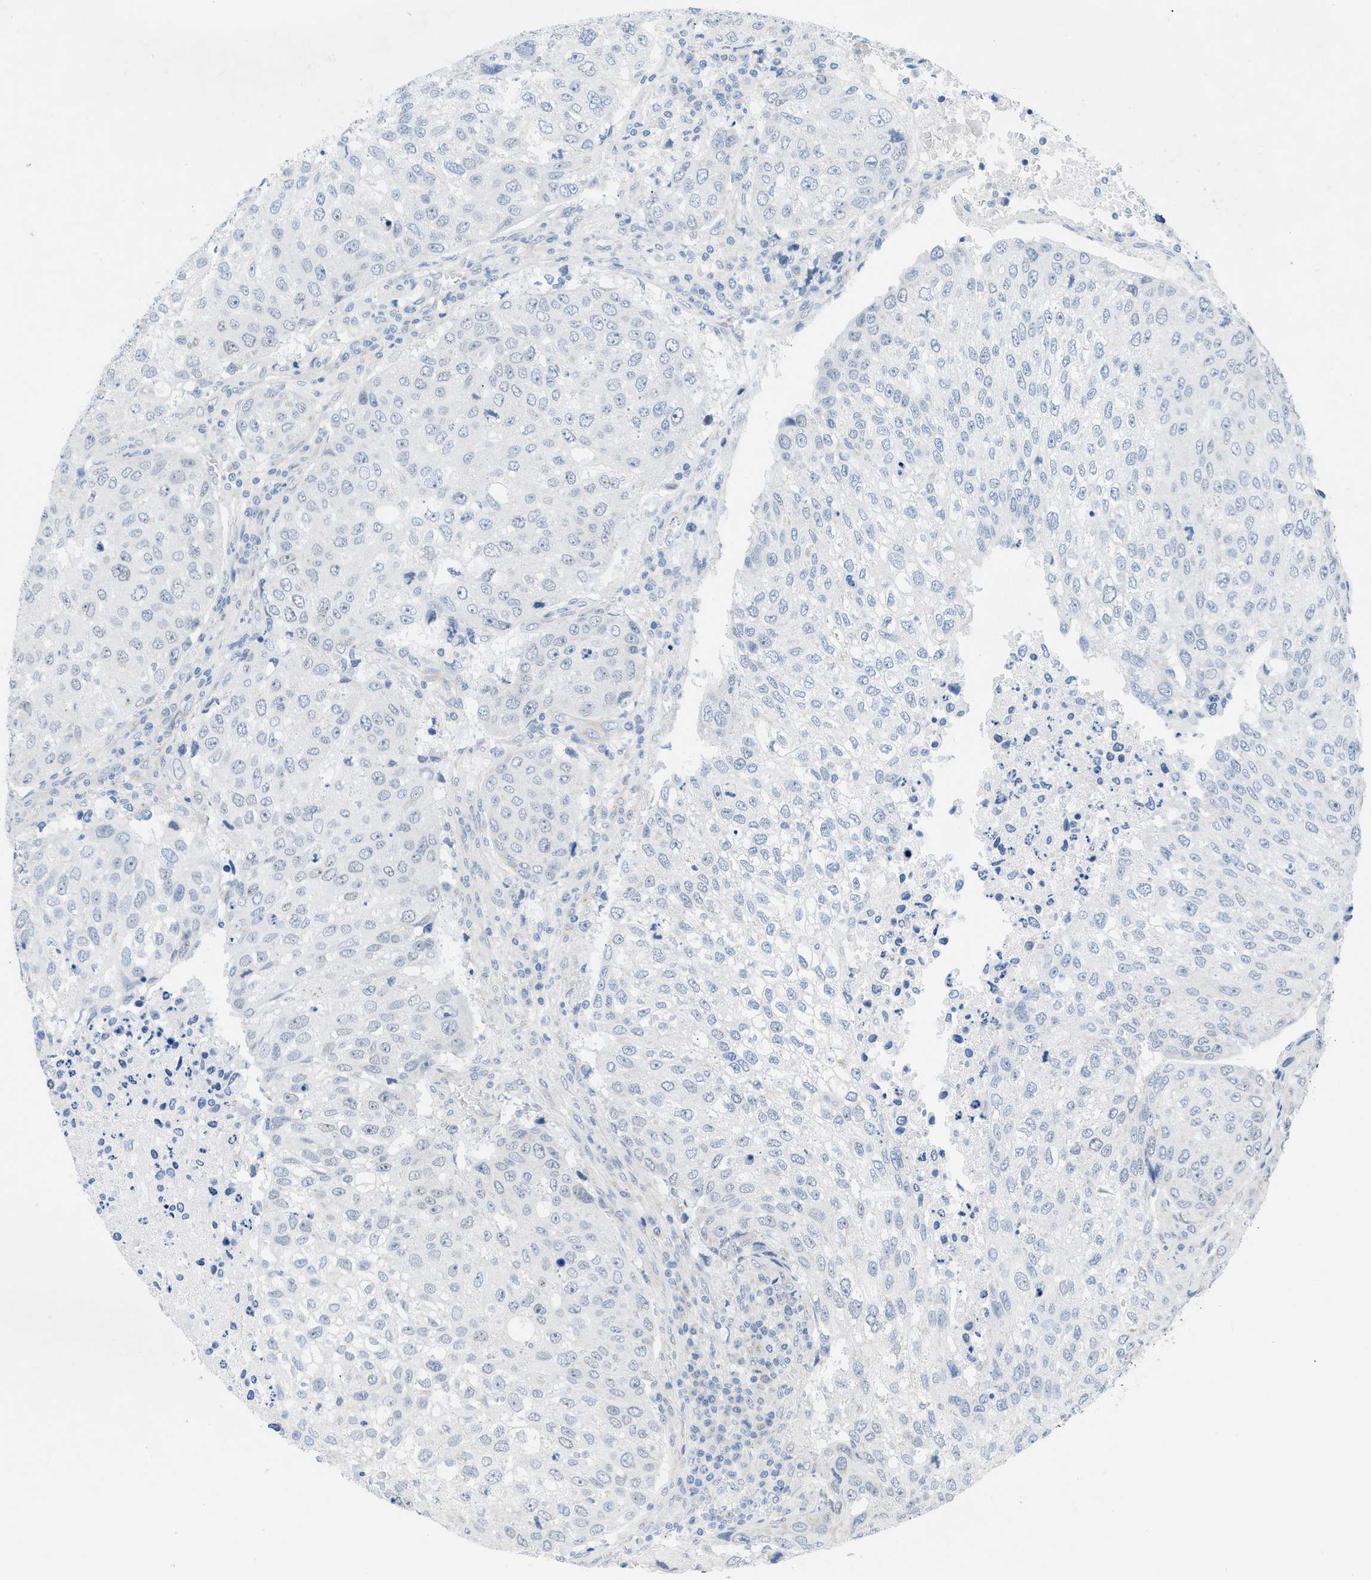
{"staining": {"intensity": "weak", "quantity": "<25%", "location": "nuclear"}, "tissue": "urothelial cancer", "cell_type": "Tumor cells", "image_type": "cancer", "snomed": [{"axis": "morphology", "description": "Urothelial carcinoma, High grade"}, {"axis": "topography", "description": "Lymph node"}, {"axis": "topography", "description": "Urinary bladder"}], "caption": "This micrograph is of urothelial cancer stained with IHC to label a protein in brown with the nuclei are counter-stained blue. There is no positivity in tumor cells.", "gene": "HLTF", "patient": {"sex": "male", "age": 51}}